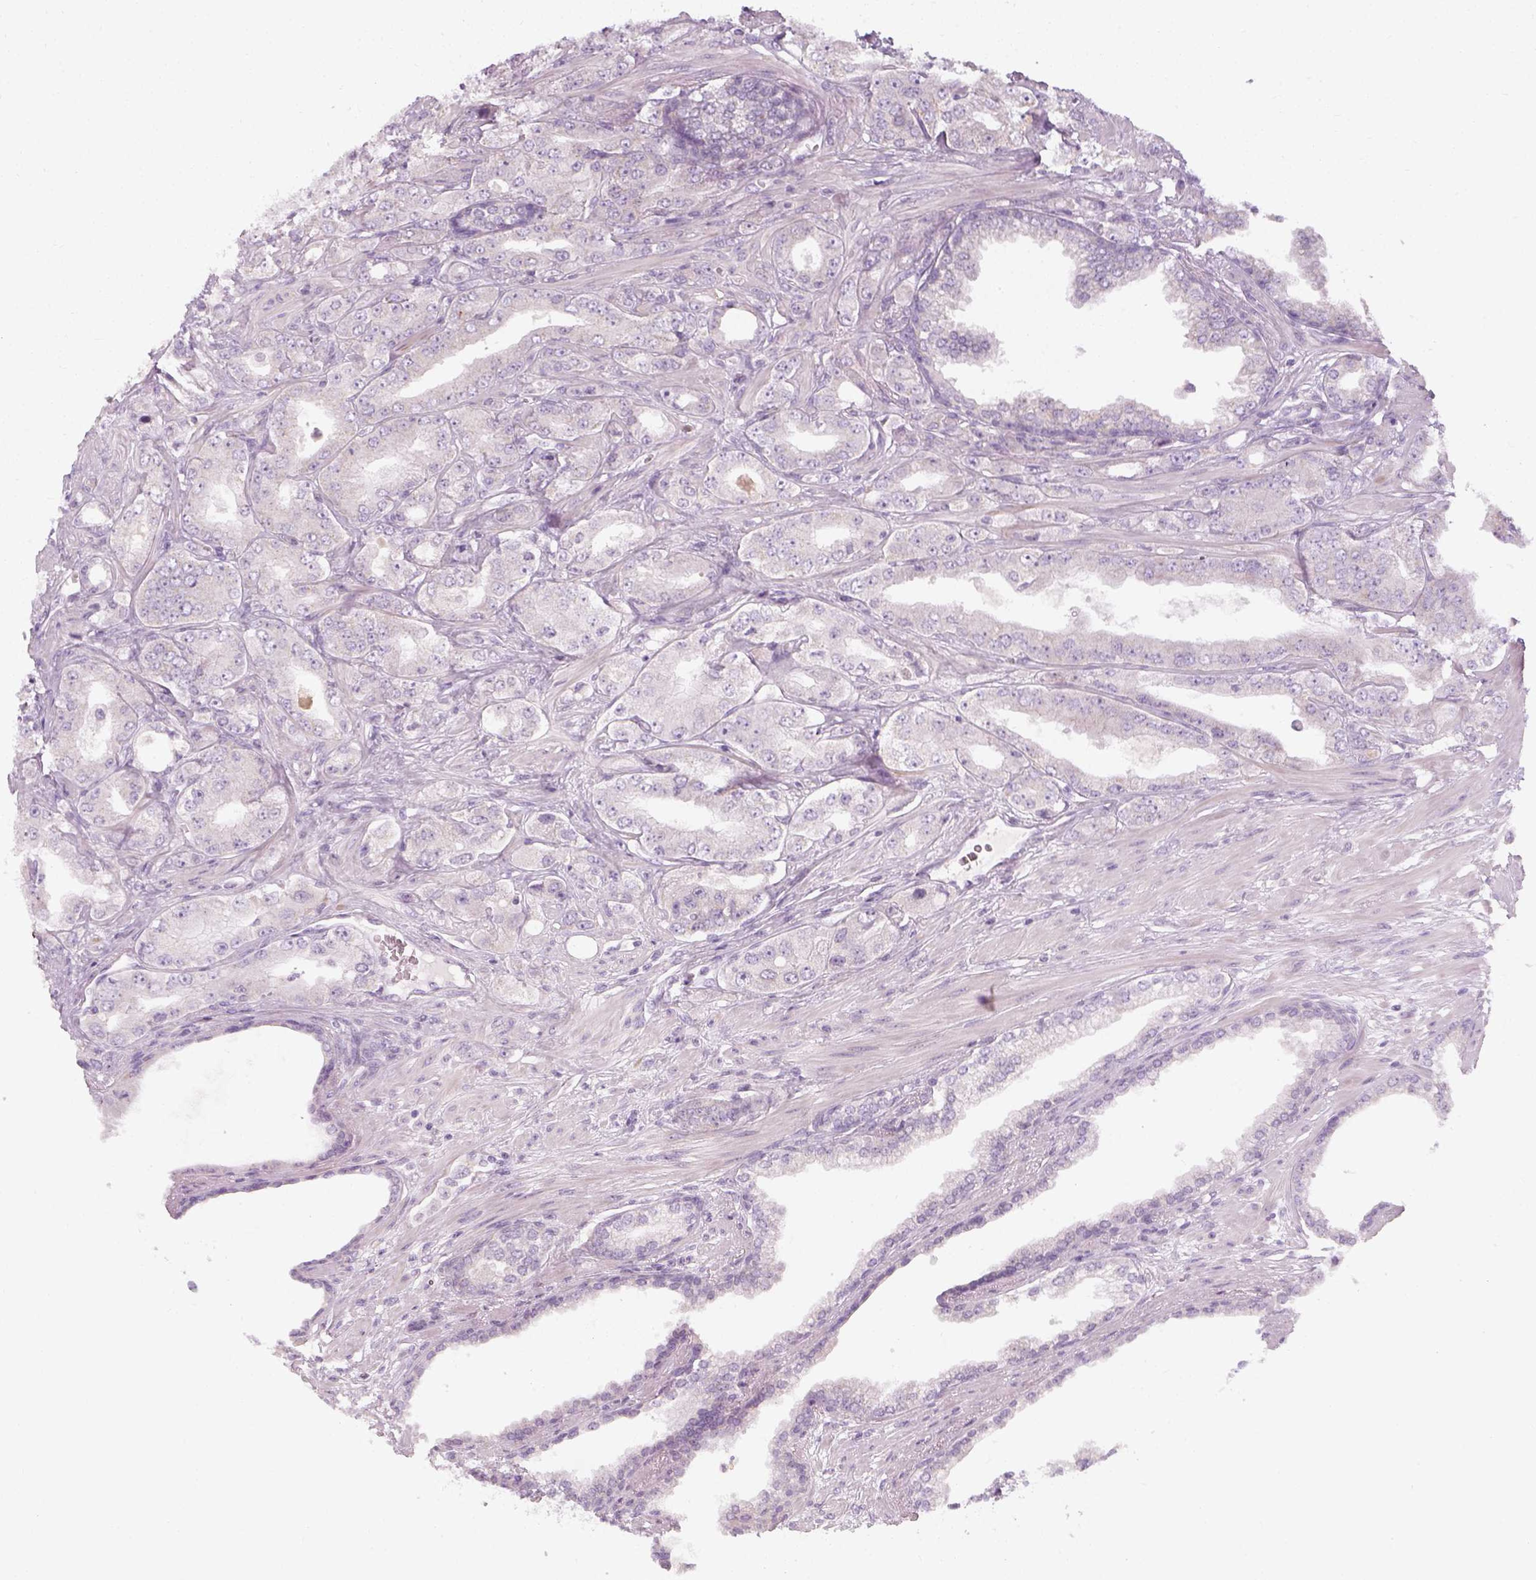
{"staining": {"intensity": "negative", "quantity": "none", "location": "none"}, "tissue": "prostate cancer", "cell_type": "Tumor cells", "image_type": "cancer", "snomed": [{"axis": "morphology", "description": "Adenocarcinoma, Low grade"}, {"axis": "topography", "description": "Prostate"}], "caption": "Image shows no protein positivity in tumor cells of prostate adenocarcinoma (low-grade) tissue.", "gene": "PRAME", "patient": {"sex": "male", "age": 60}}